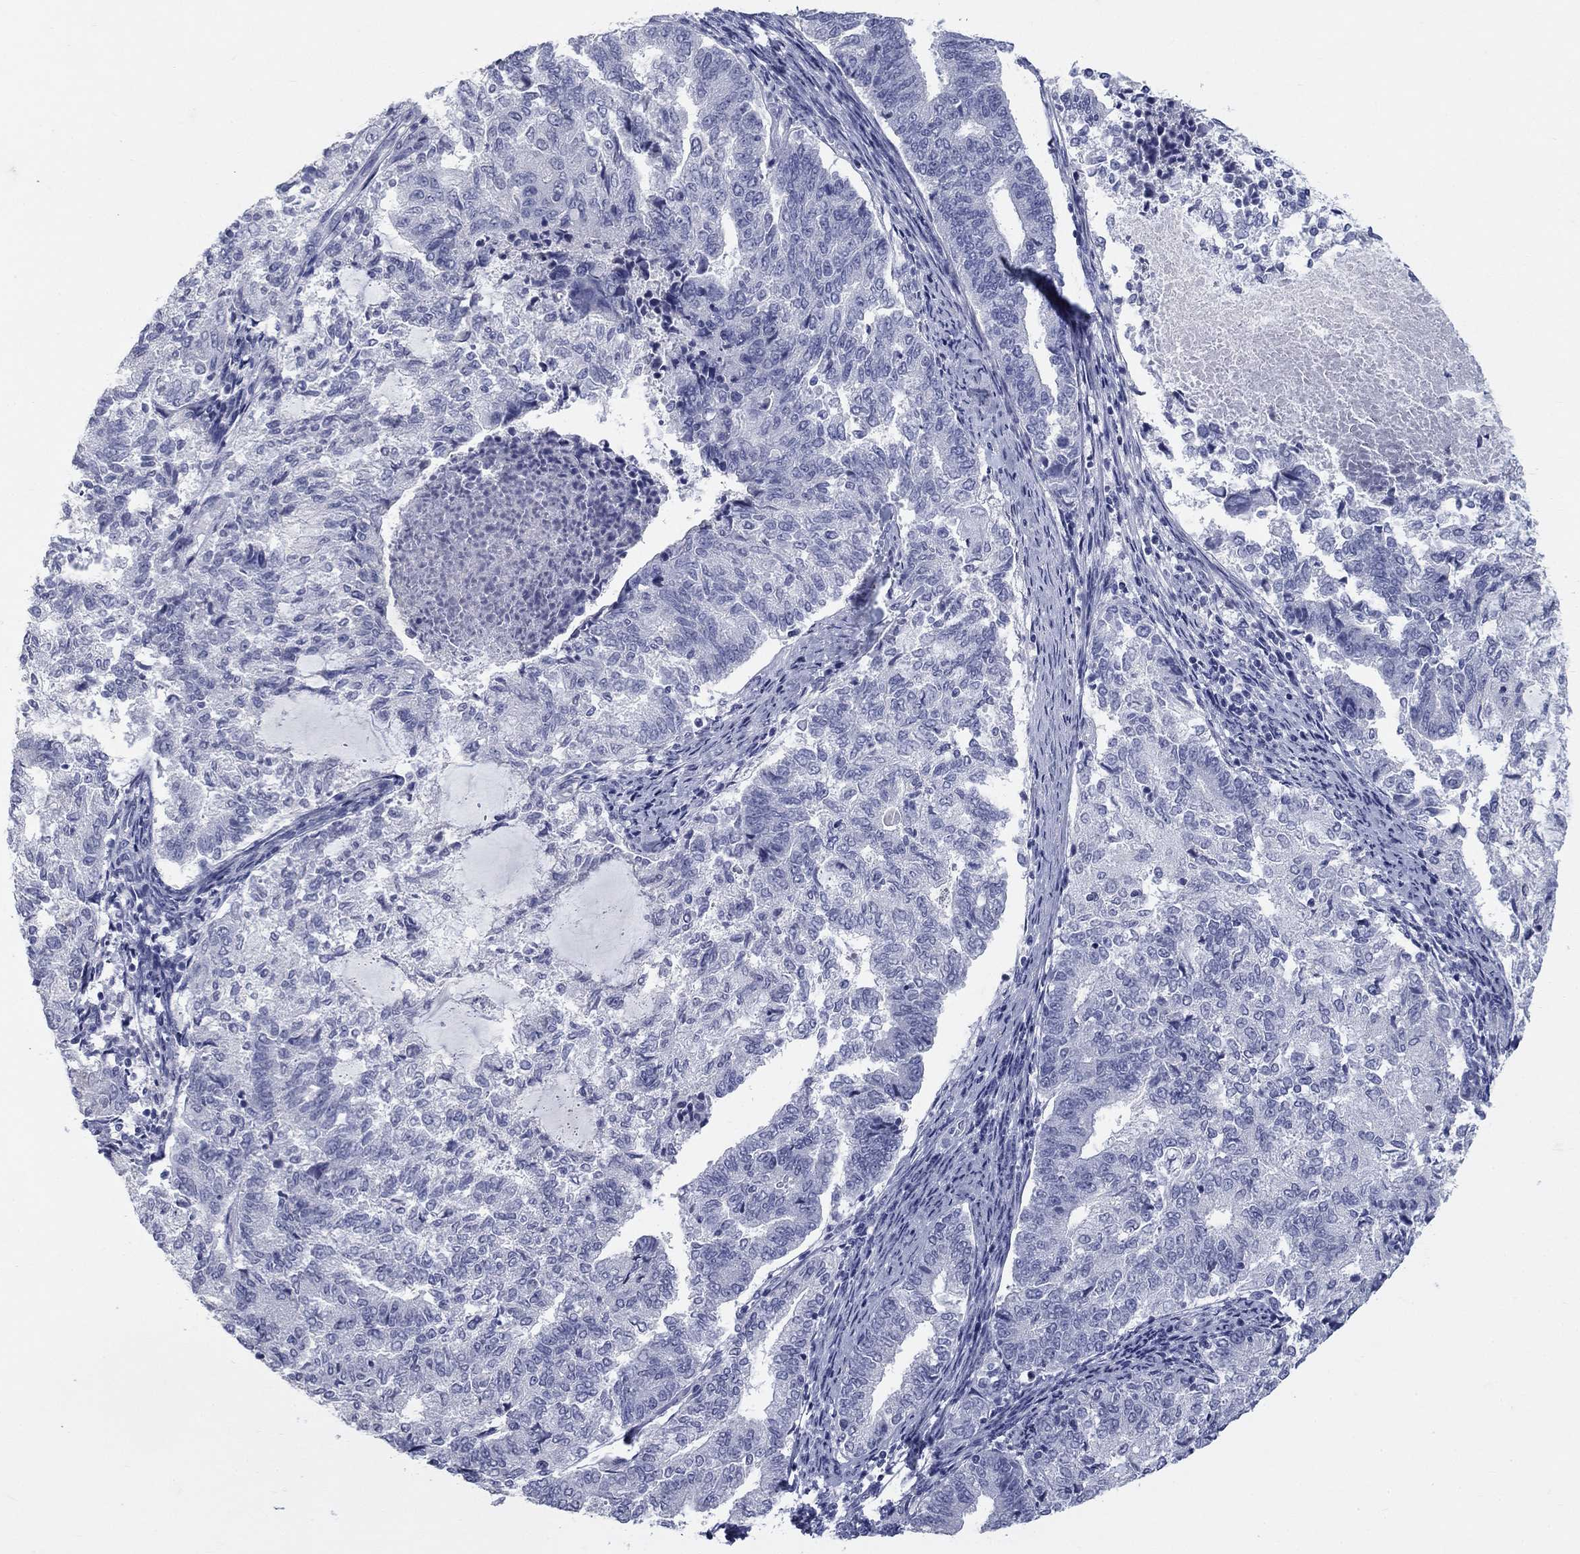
{"staining": {"intensity": "negative", "quantity": "none", "location": "none"}, "tissue": "endometrial cancer", "cell_type": "Tumor cells", "image_type": "cancer", "snomed": [{"axis": "morphology", "description": "Adenocarcinoma, NOS"}, {"axis": "topography", "description": "Endometrium"}], "caption": "IHC micrograph of neoplastic tissue: human endometrial adenocarcinoma stained with DAB reveals no significant protein positivity in tumor cells. (Brightfield microscopy of DAB immunohistochemistry at high magnification).", "gene": "ELAVL4", "patient": {"sex": "female", "age": 65}}